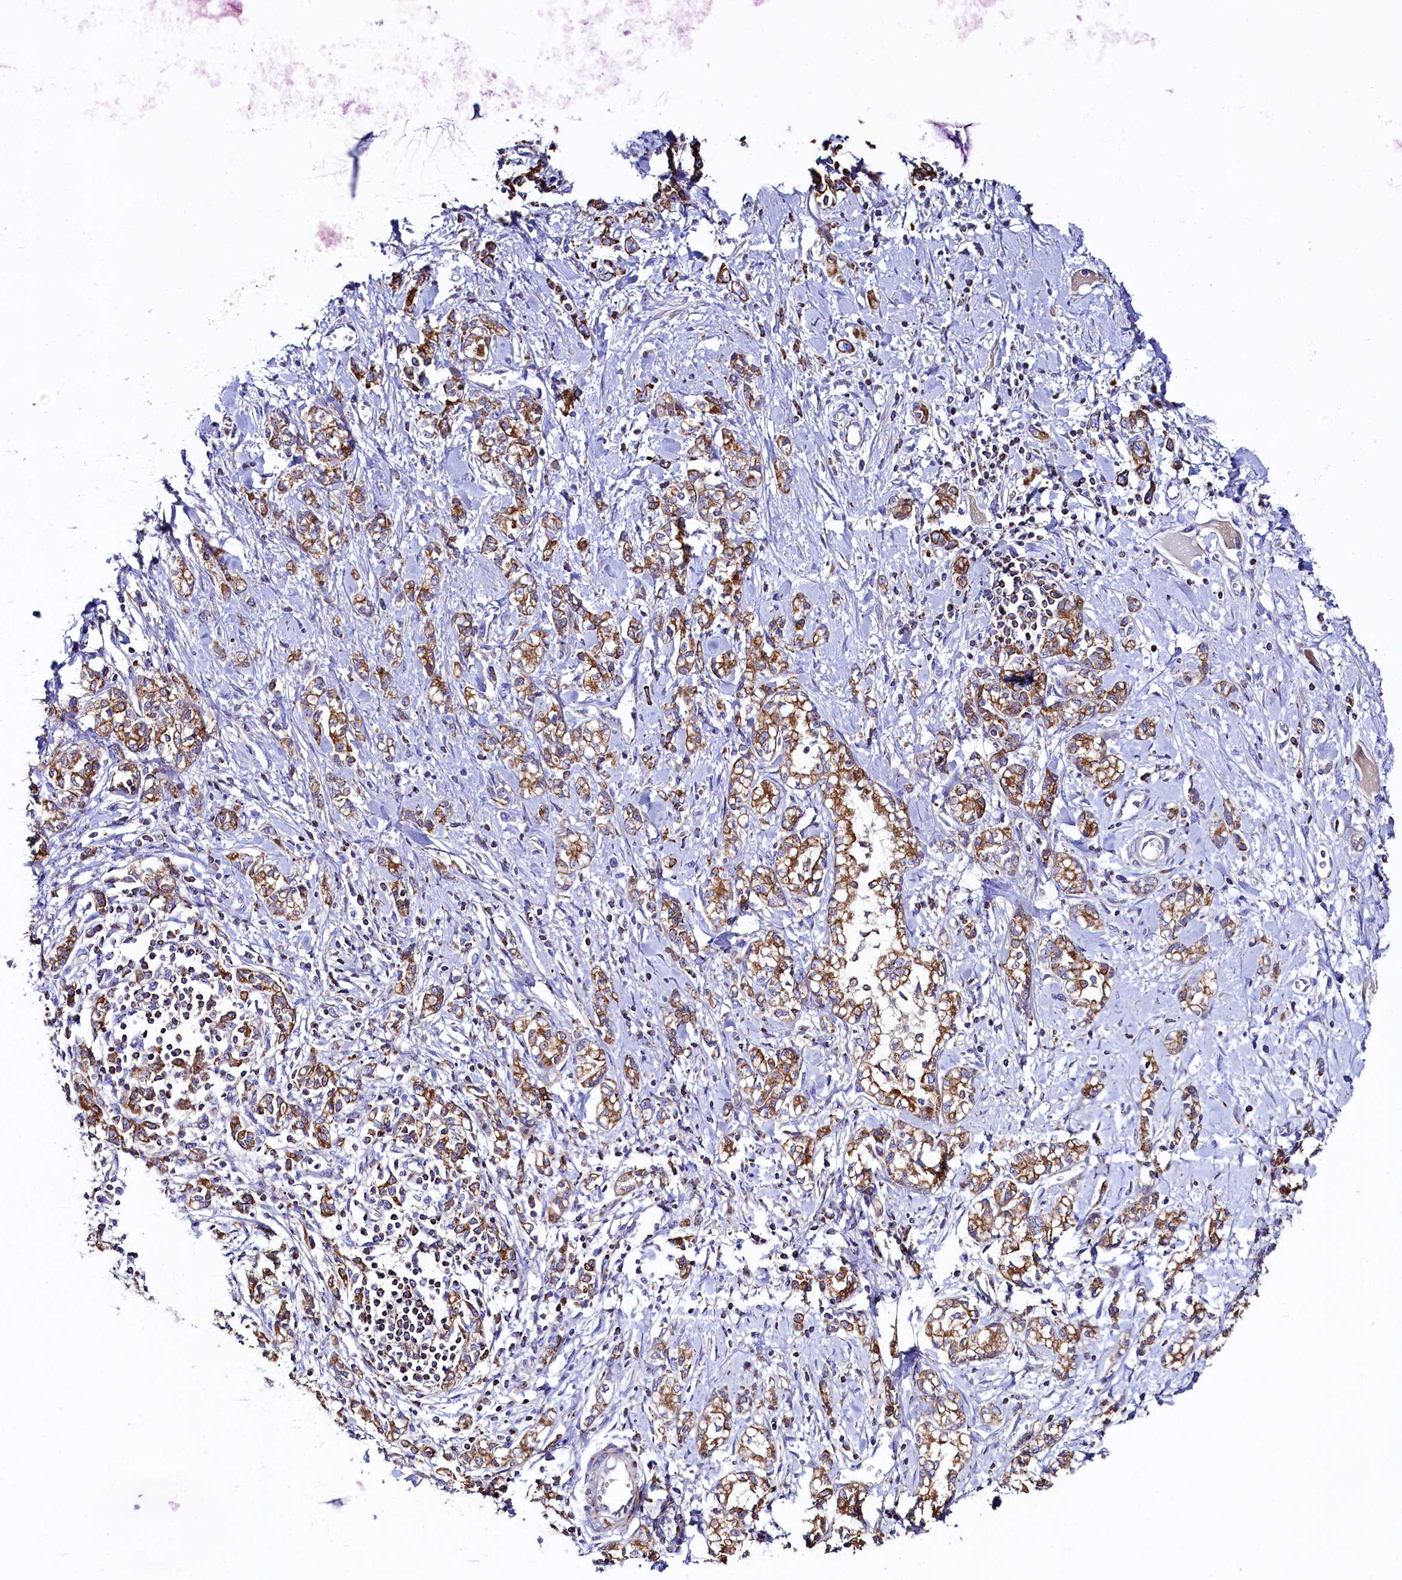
{"staining": {"intensity": "moderate", "quantity": ">75%", "location": "cytoplasmic/membranous"}, "tissue": "stomach cancer", "cell_type": "Tumor cells", "image_type": "cancer", "snomed": [{"axis": "morphology", "description": "Adenocarcinoma, NOS"}, {"axis": "topography", "description": "Stomach"}], "caption": "The histopathology image exhibits staining of adenocarcinoma (stomach), revealing moderate cytoplasmic/membranous protein expression (brown color) within tumor cells. The staining is performed using DAB (3,3'-diaminobenzidine) brown chromogen to label protein expression. The nuclei are counter-stained blue using hematoxylin.", "gene": "CLYBL", "patient": {"sex": "female", "age": 76}}